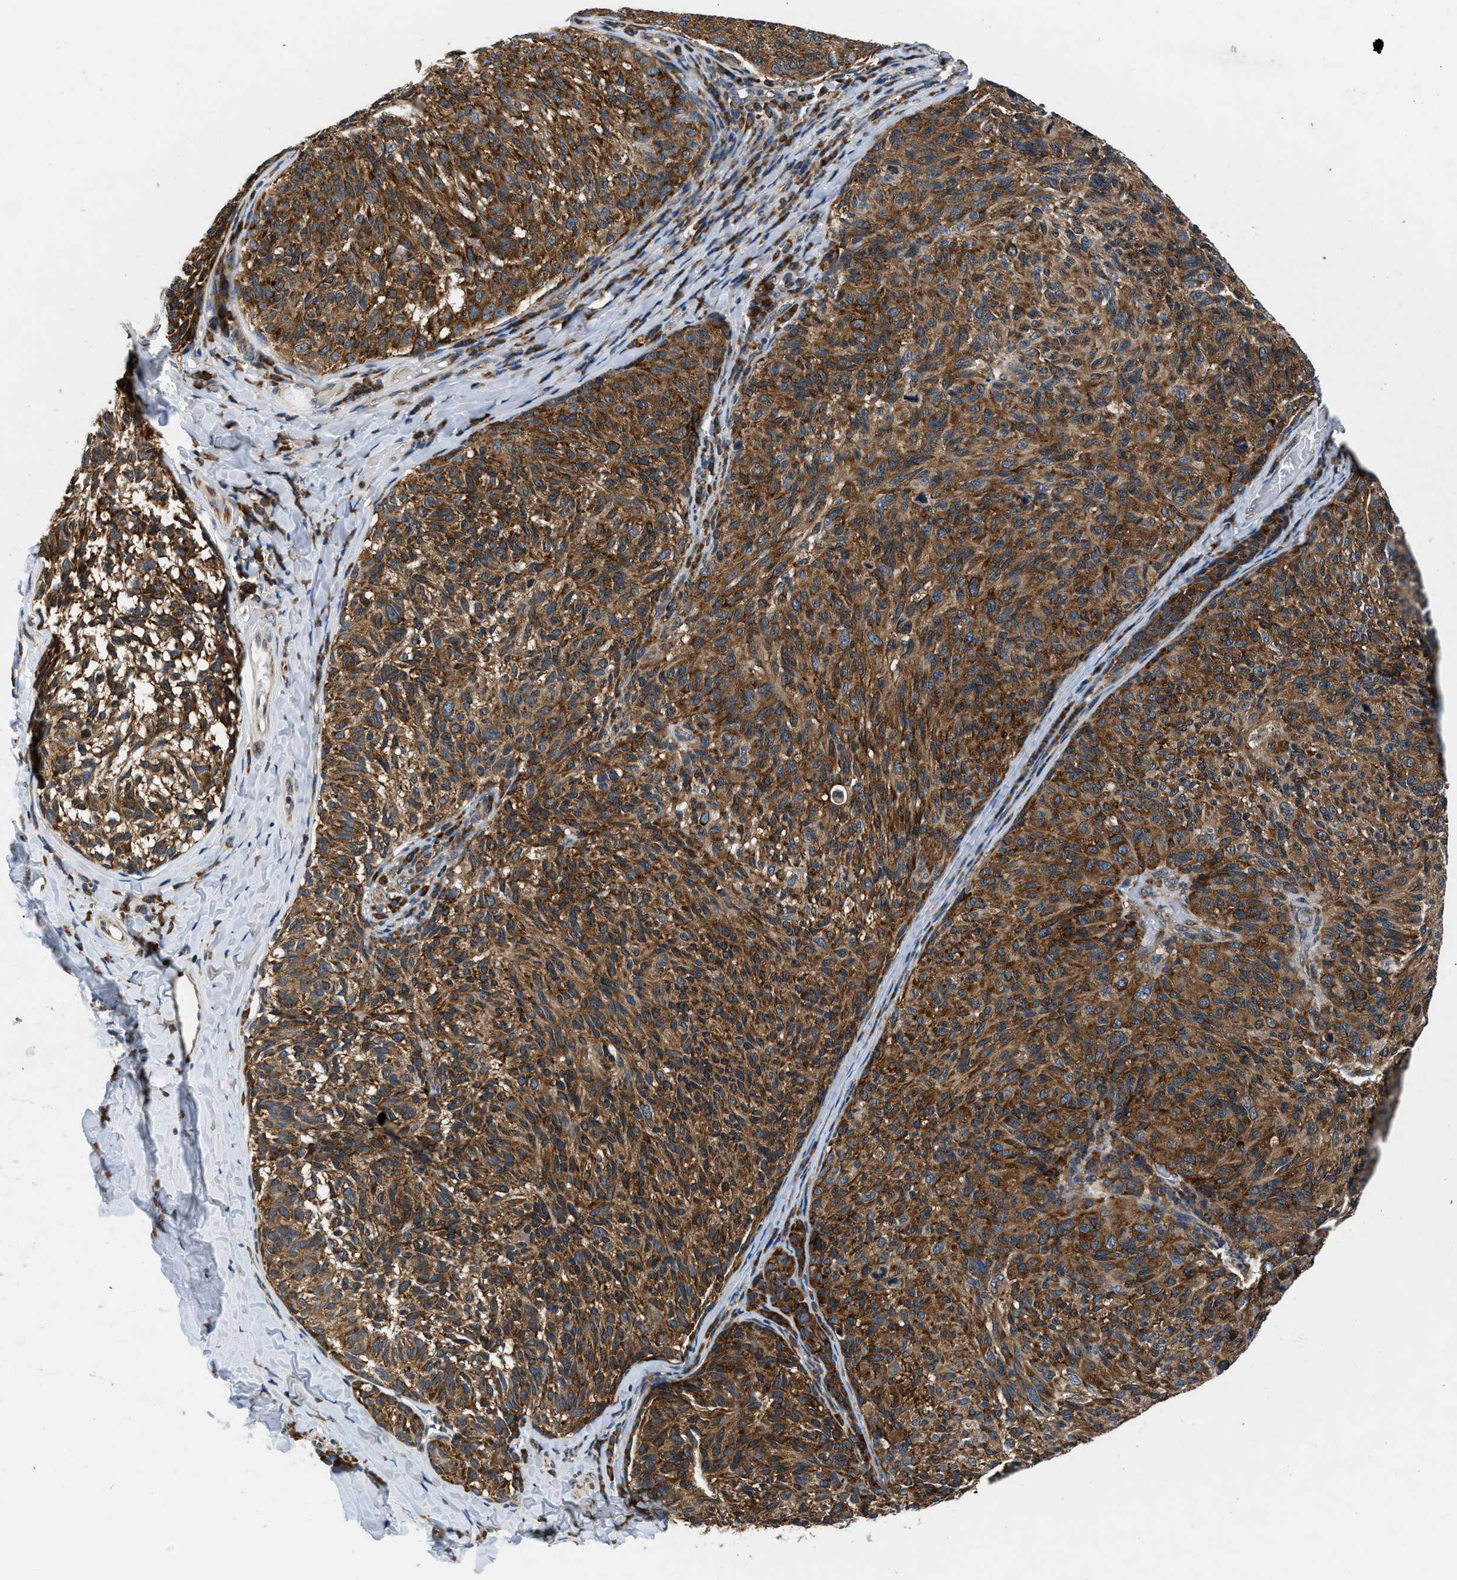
{"staining": {"intensity": "strong", "quantity": ">75%", "location": "cytoplasmic/membranous"}, "tissue": "melanoma", "cell_type": "Tumor cells", "image_type": "cancer", "snomed": [{"axis": "morphology", "description": "Malignant melanoma, NOS"}, {"axis": "topography", "description": "Skin"}], "caption": "The photomicrograph displays a brown stain indicating the presence of a protein in the cytoplasmic/membranous of tumor cells in melanoma.", "gene": "PA2G4", "patient": {"sex": "female", "age": 73}}